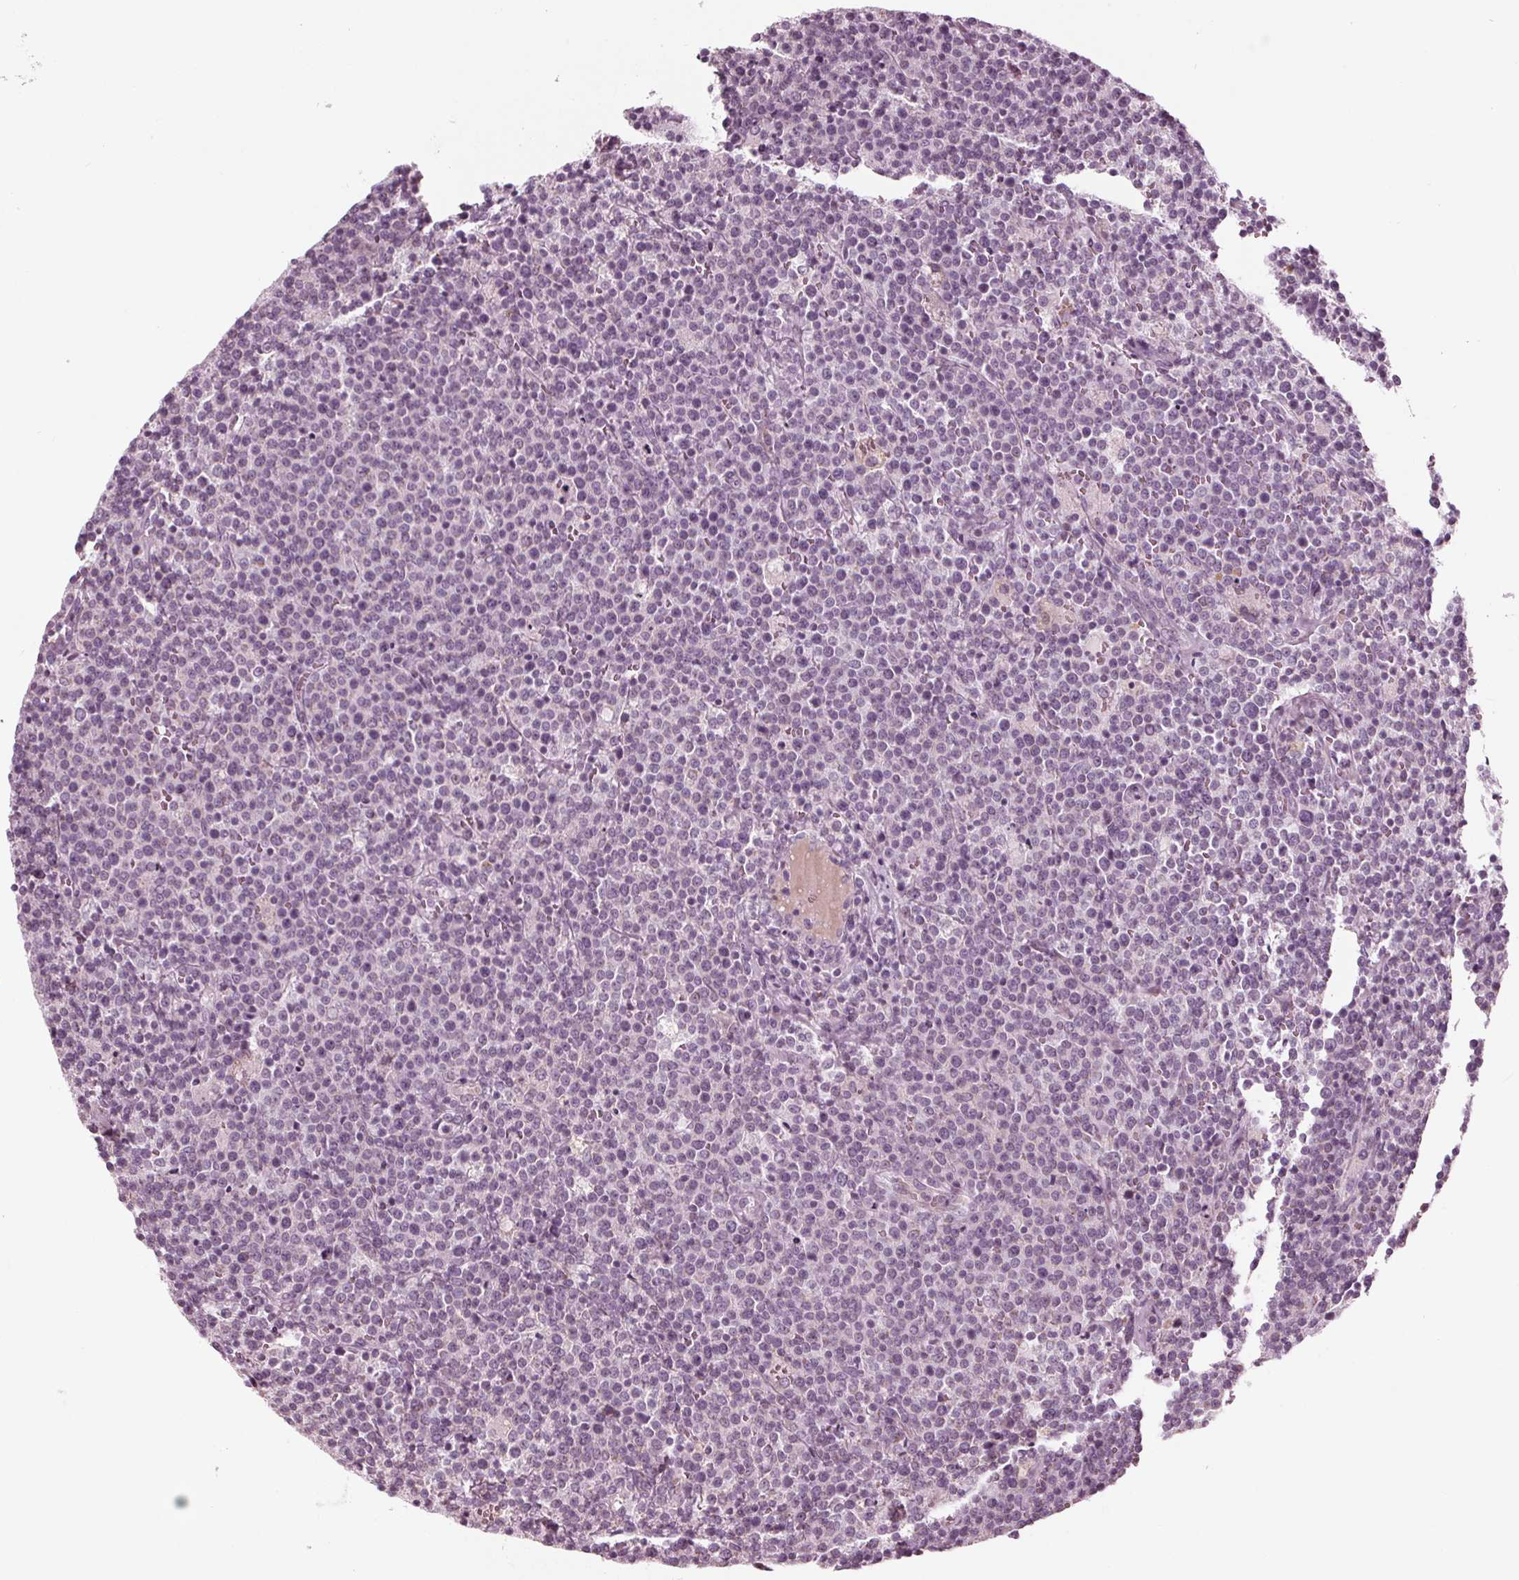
{"staining": {"intensity": "negative", "quantity": "none", "location": "none"}, "tissue": "lymphoma", "cell_type": "Tumor cells", "image_type": "cancer", "snomed": [{"axis": "morphology", "description": "Malignant lymphoma, non-Hodgkin's type, High grade"}, {"axis": "topography", "description": "Lymph node"}], "caption": "A photomicrograph of human malignant lymphoma, non-Hodgkin's type (high-grade) is negative for staining in tumor cells.", "gene": "CLN6", "patient": {"sex": "male", "age": 61}}